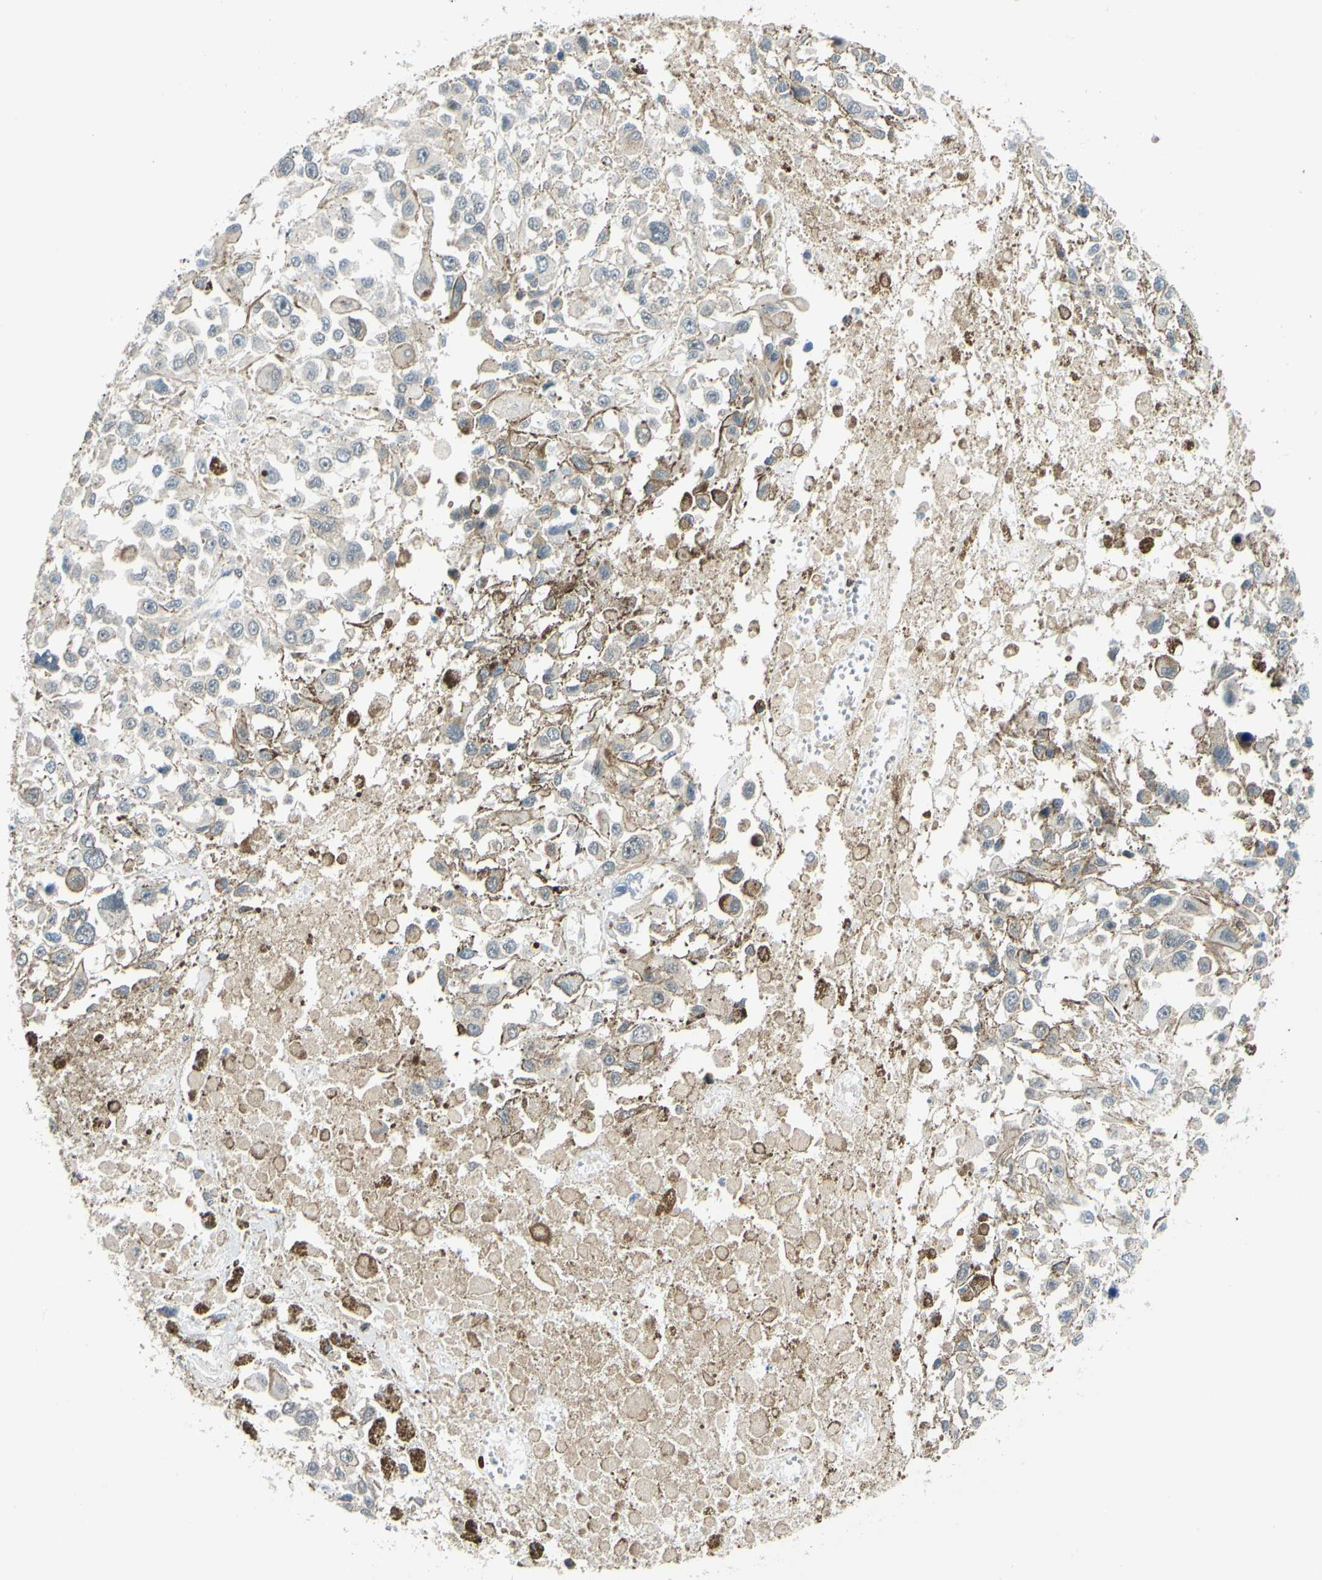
{"staining": {"intensity": "negative", "quantity": "none", "location": "none"}, "tissue": "melanoma", "cell_type": "Tumor cells", "image_type": "cancer", "snomed": [{"axis": "morphology", "description": "Malignant melanoma, Metastatic site"}, {"axis": "topography", "description": "Lymph node"}], "caption": "Immunohistochemistry (IHC) micrograph of melanoma stained for a protein (brown), which displays no expression in tumor cells.", "gene": "MAPK9", "patient": {"sex": "male", "age": 59}}